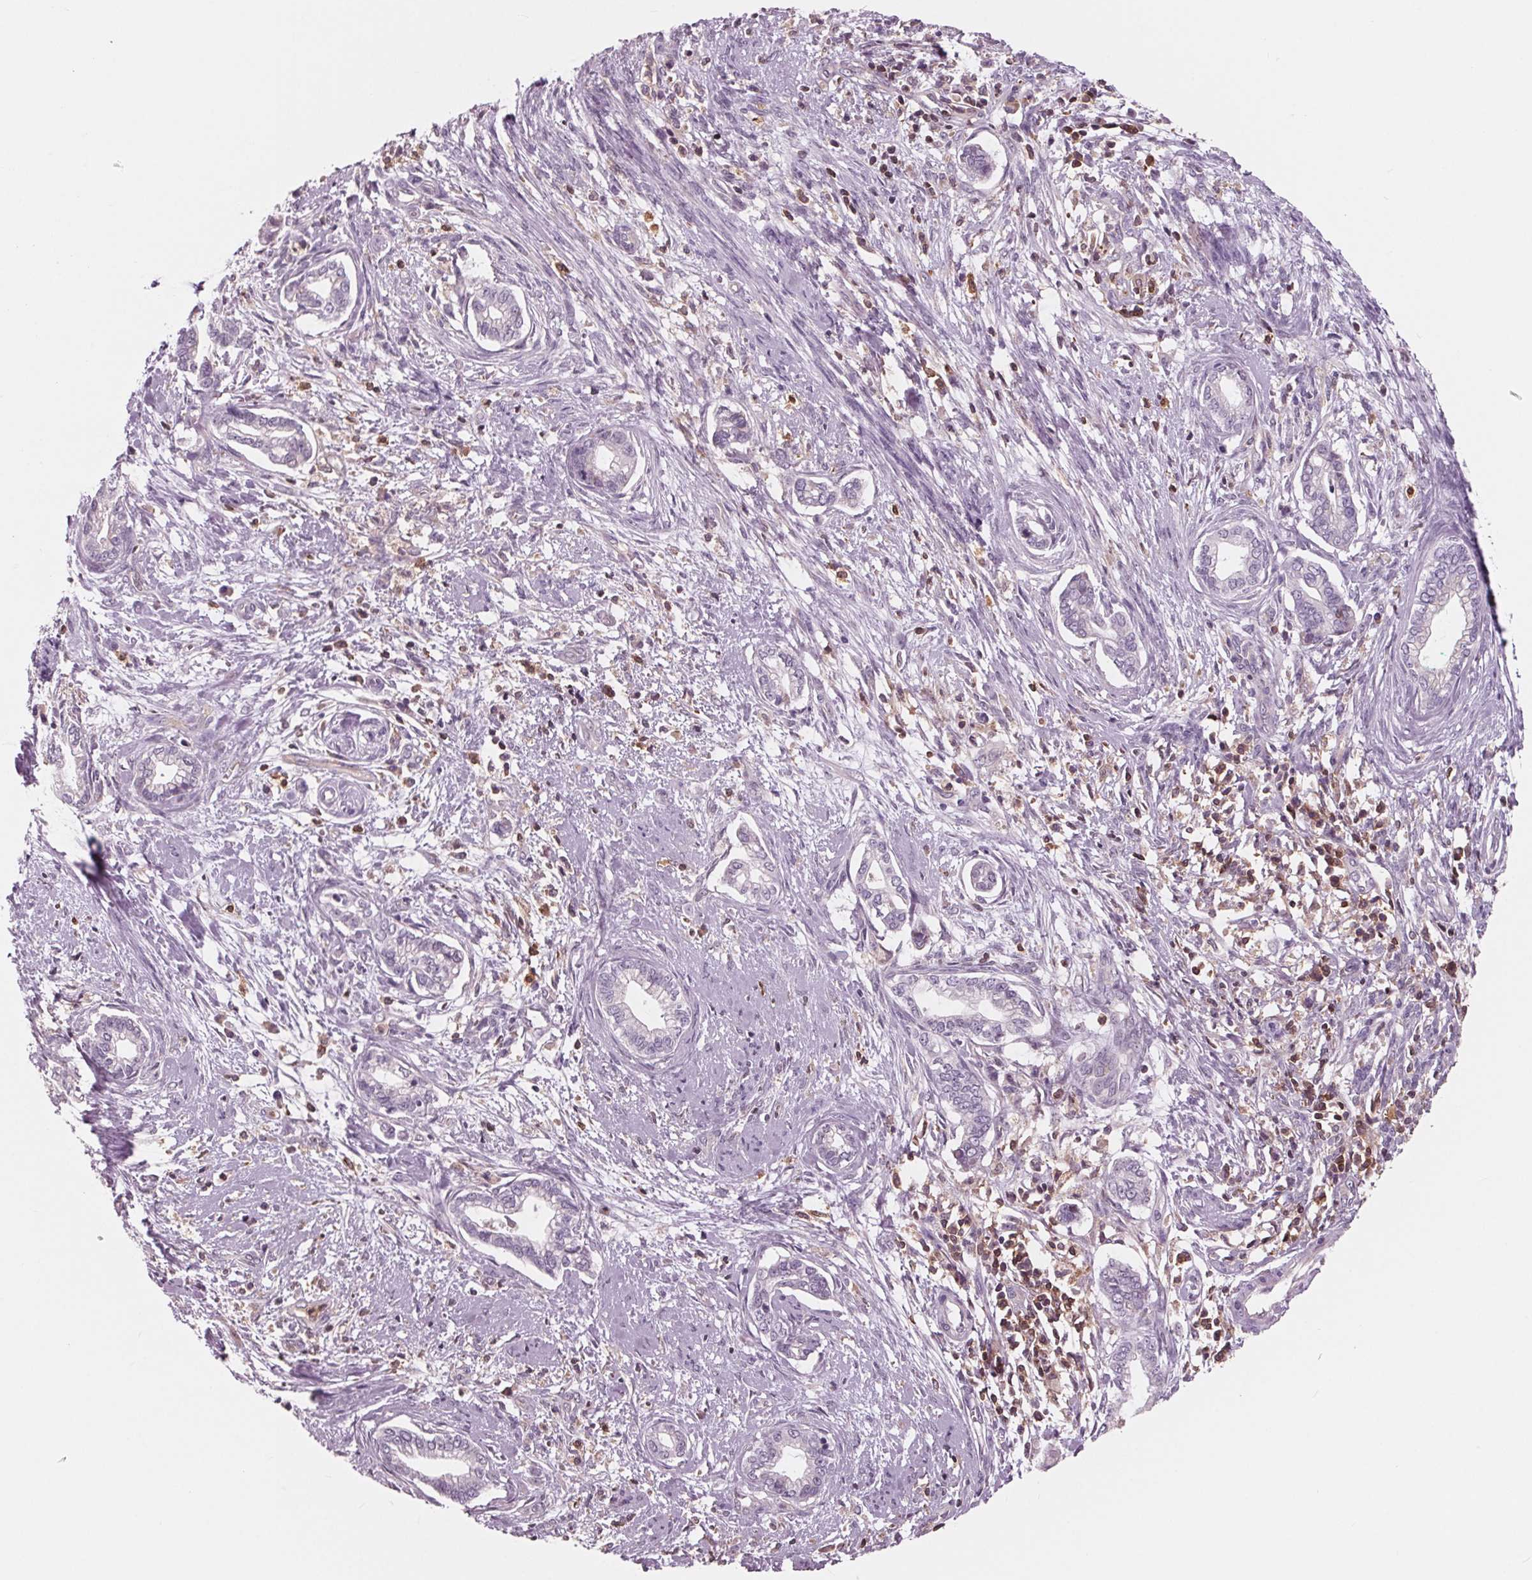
{"staining": {"intensity": "negative", "quantity": "none", "location": "none"}, "tissue": "cervical cancer", "cell_type": "Tumor cells", "image_type": "cancer", "snomed": [{"axis": "morphology", "description": "Adenocarcinoma, NOS"}, {"axis": "topography", "description": "Cervix"}], "caption": "This photomicrograph is of cervical cancer (adenocarcinoma) stained with IHC to label a protein in brown with the nuclei are counter-stained blue. There is no positivity in tumor cells.", "gene": "ARHGAP25", "patient": {"sex": "female", "age": 62}}